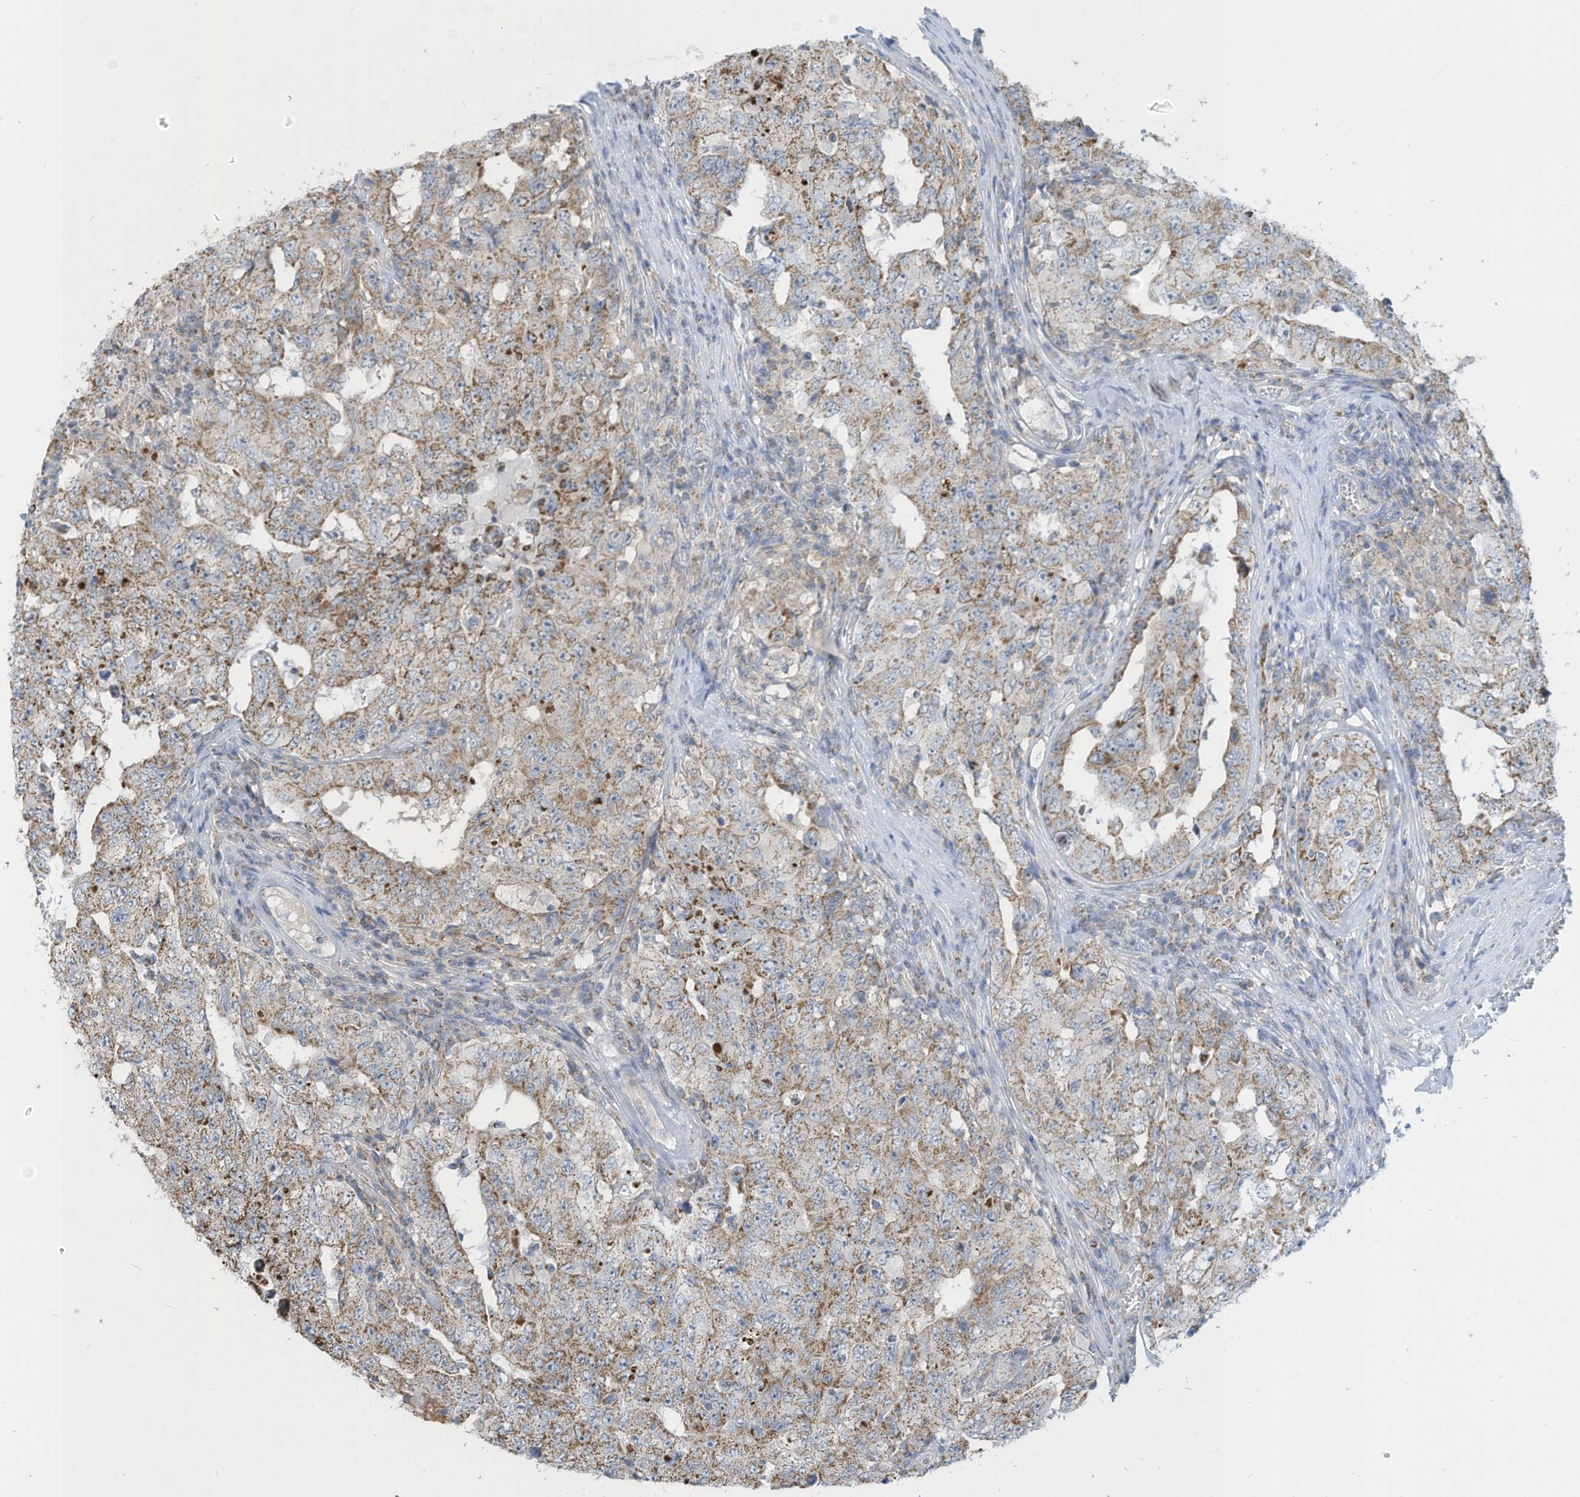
{"staining": {"intensity": "moderate", "quantity": "25%-75%", "location": "cytoplasmic/membranous"}, "tissue": "testis cancer", "cell_type": "Tumor cells", "image_type": "cancer", "snomed": [{"axis": "morphology", "description": "Carcinoma, Embryonal, NOS"}, {"axis": "topography", "description": "Testis"}], "caption": "This micrograph displays IHC staining of human testis embryonal carcinoma, with medium moderate cytoplasmic/membranous positivity in about 25%-75% of tumor cells.", "gene": "NLN", "patient": {"sex": "male", "age": 26}}